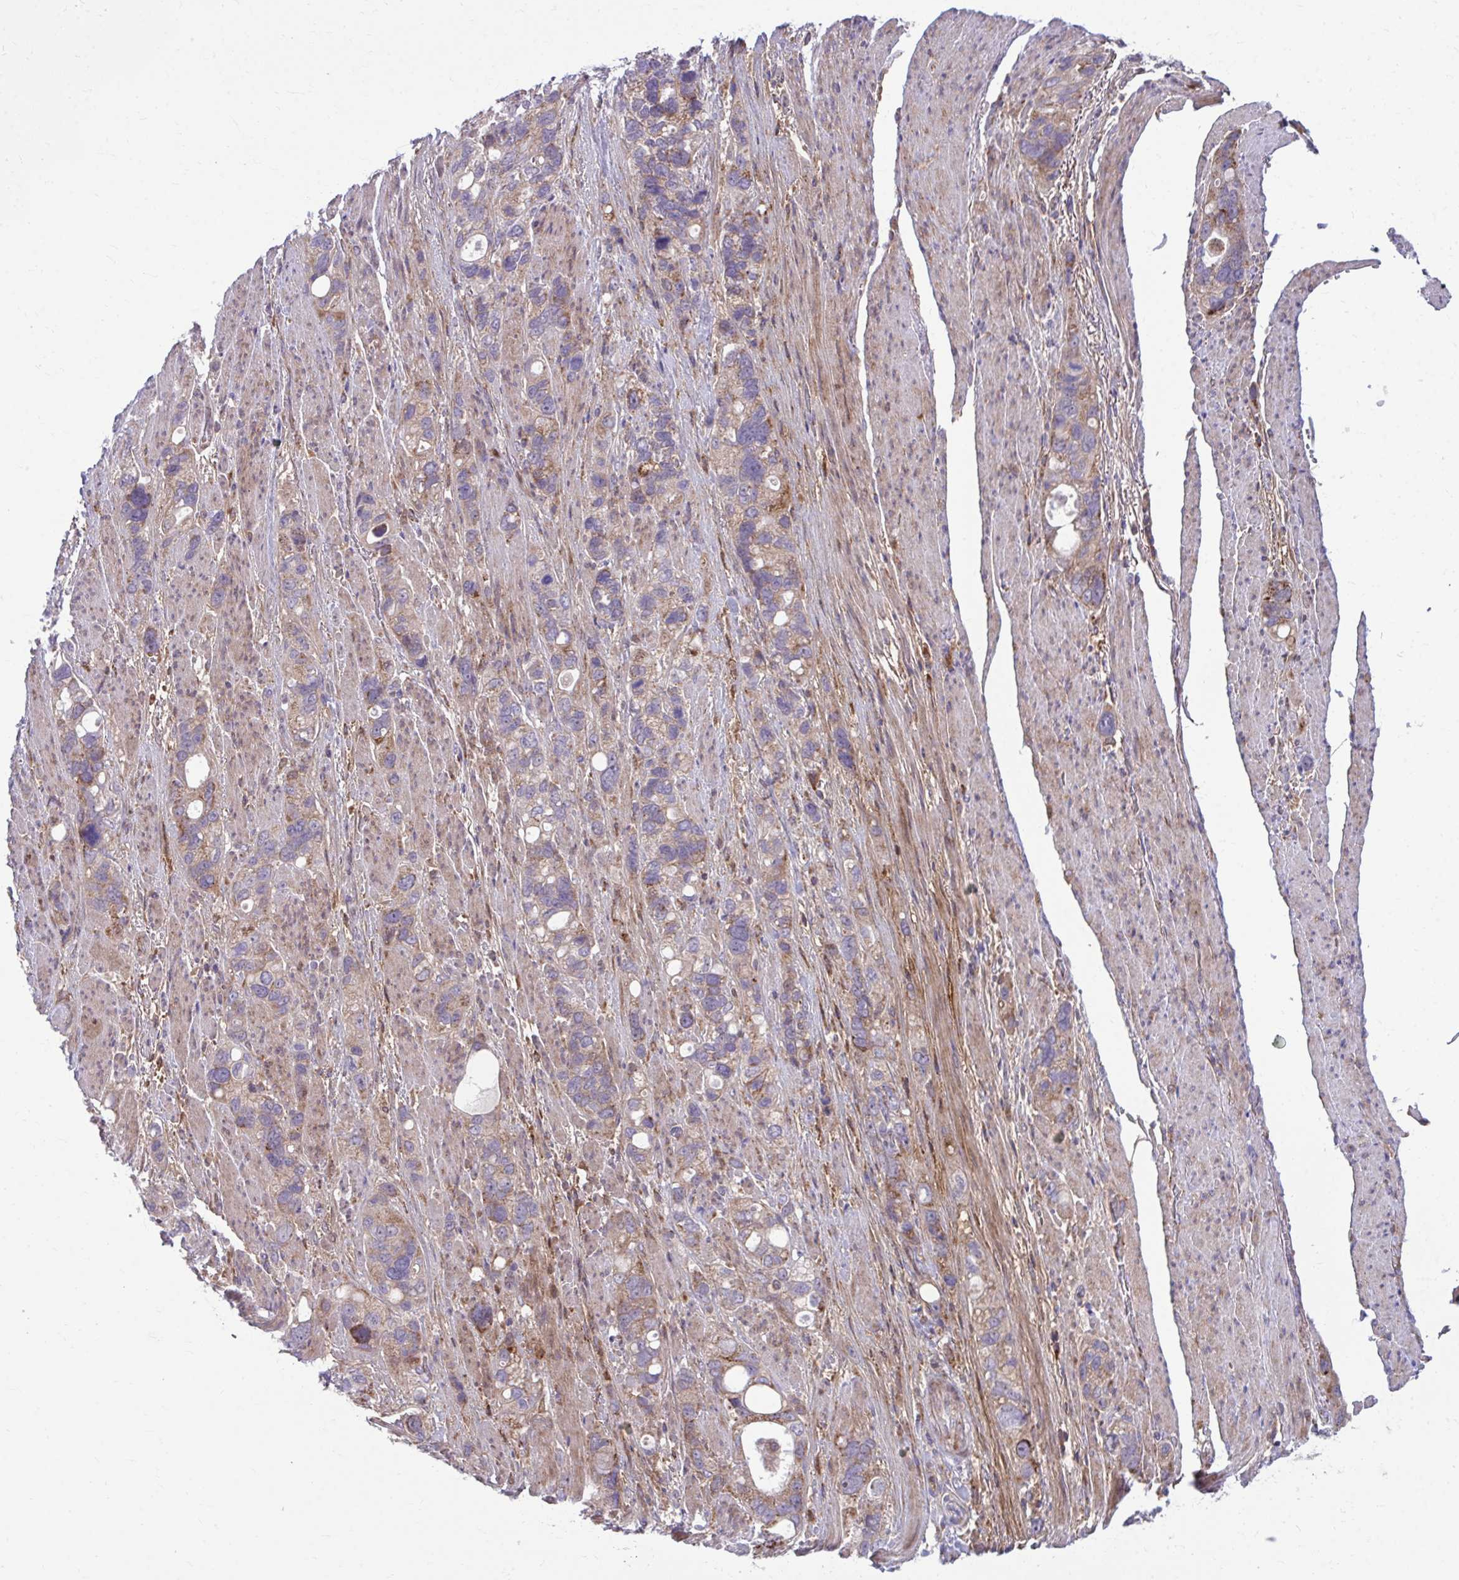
{"staining": {"intensity": "weak", "quantity": "25%-75%", "location": "cytoplasmic/membranous"}, "tissue": "stomach cancer", "cell_type": "Tumor cells", "image_type": "cancer", "snomed": [{"axis": "morphology", "description": "Adenocarcinoma, NOS"}, {"axis": "topography", "description": "Stomach, upper"}], "caption": "Immunohistochemical staining of human stomach cancer reveals low levels of weak cytoplasmic/membranous expression in approximately 25%-75% of tumor cells.", "gene": "C16orf54", "patient": {"sex": "female", "age": 81}}